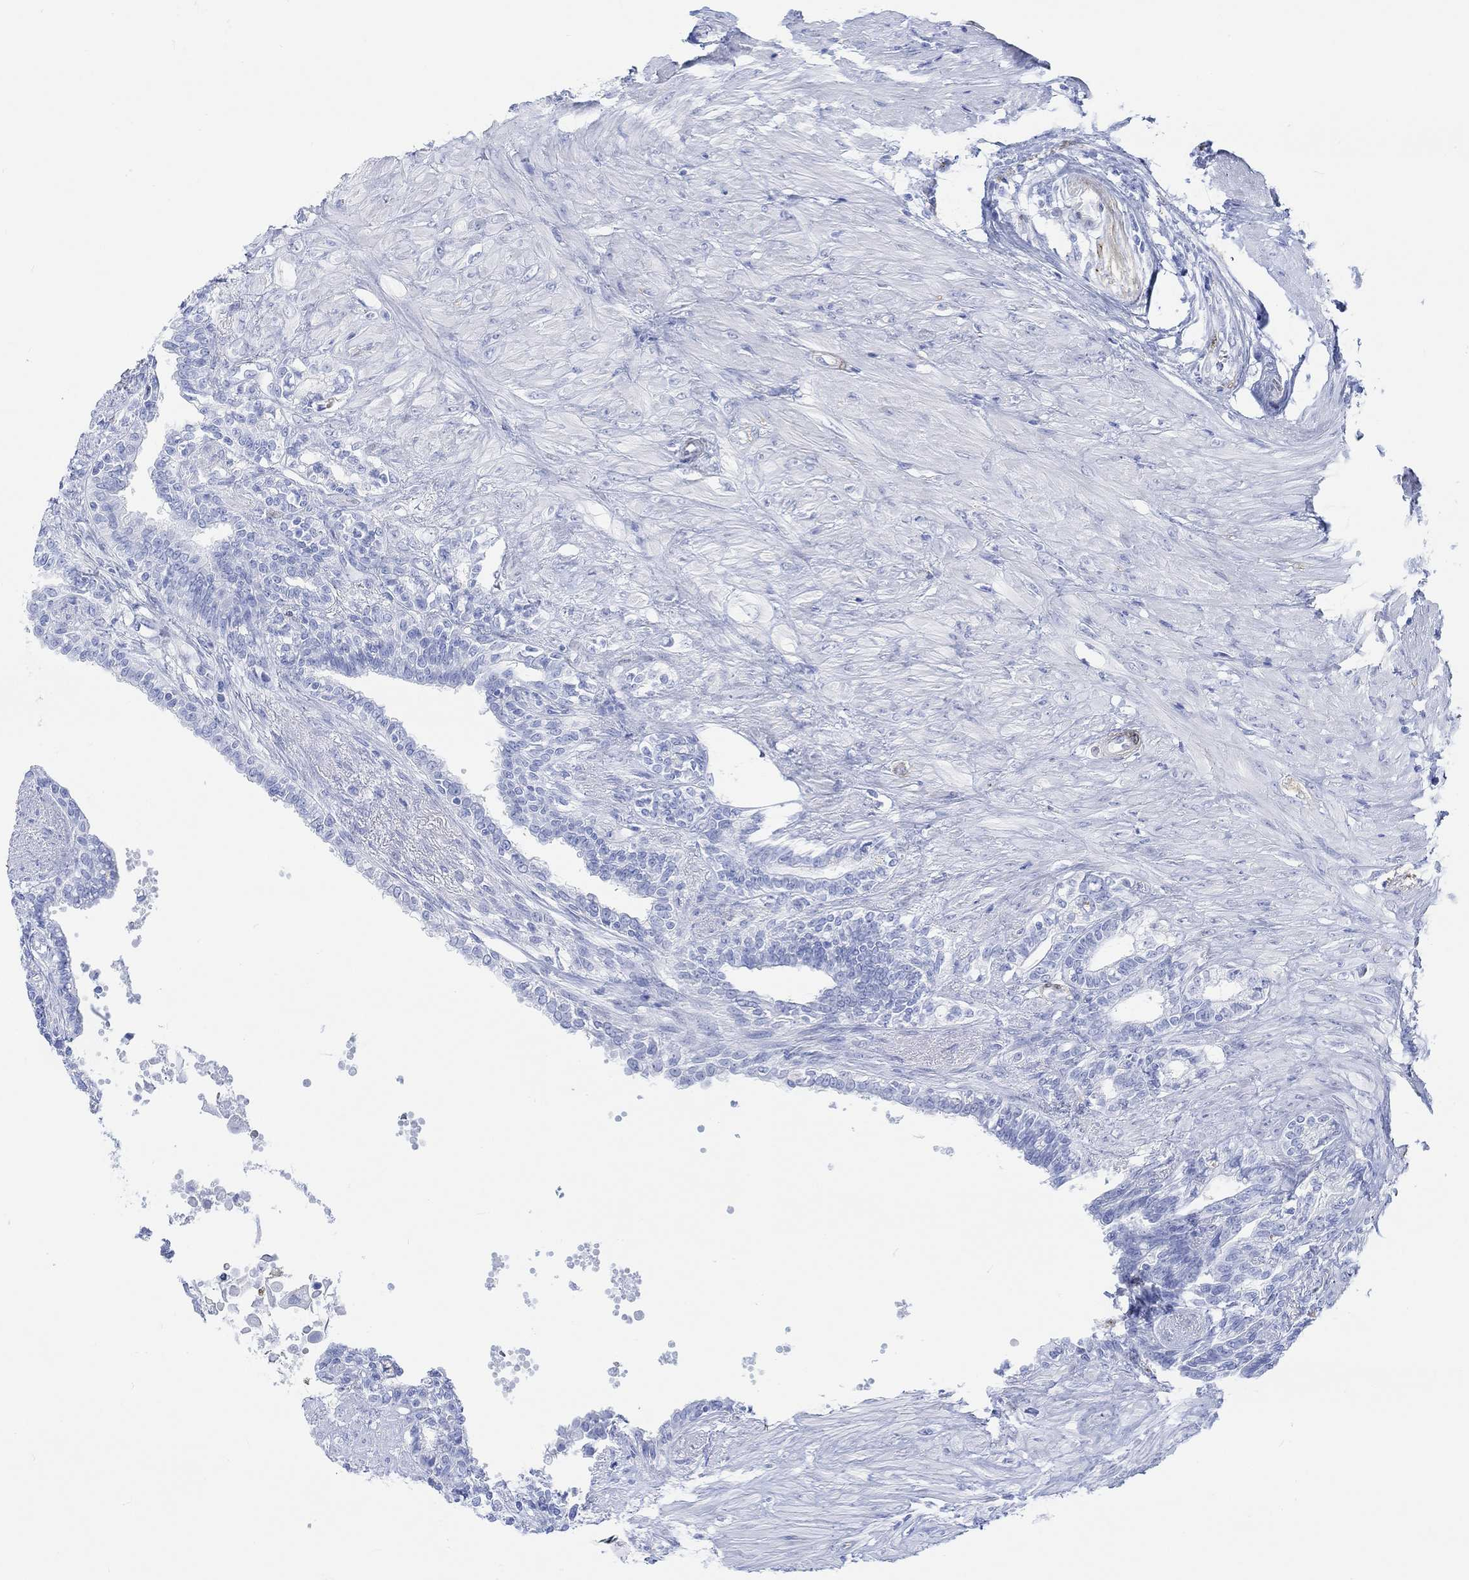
{"staining": {"intensity": "strong", "quantity": "<25%", "location": "nuclear"}, "tissue": "seminal vesicle", "cell_type": "Glandular cells", "image_type": "normal", "snomed": [{"axis": "morphology", "description": "Normal tissue, NOS"}, {"axis": "morphology", "description": "Urothelial carcinoma, NOS"}, {"axis": "topography", "description": "Urinary bladder"}, {"axis": "topography", "description": "Seminal veicle"}], "caption": "This is a histology image of IHC staining of benign seminal vesicle, which shows strong staining in the nuclear of glandular cells.", "gene": "TPPP3", "patient": {"sex": "male", "age": 76}}